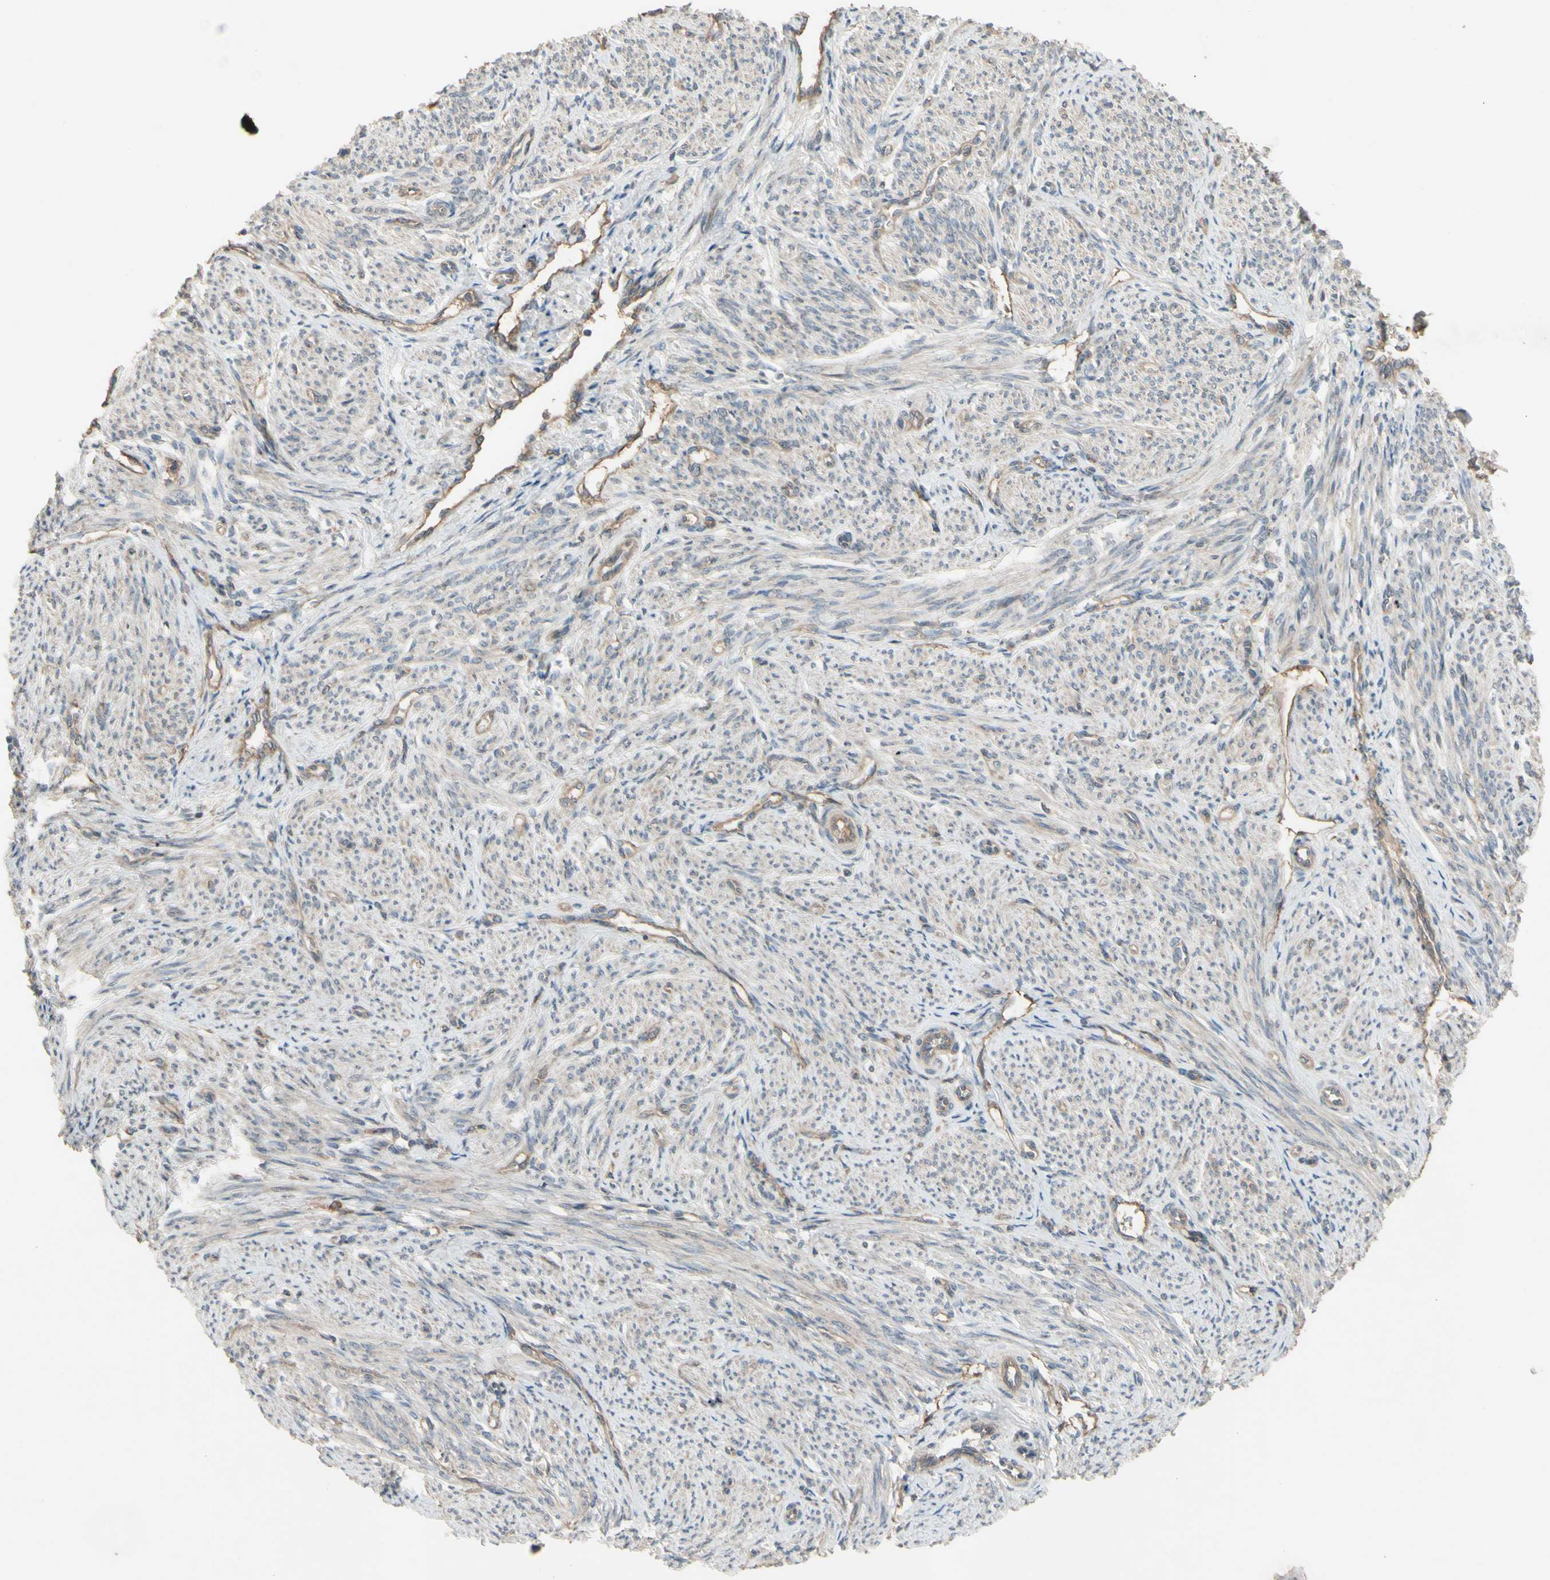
{"staining": {"intensity": "moderate", "quantity": "25%-75%", "location": "cytoplasmic/membranous"}, "tissue": "smooth muscle", "cell_type": "Smooth muscle cells", "image_type": "normal", "snomed": [{"axis": "morphology", "description": "Normal tissue, NOS"}, {"axis": "topography", "description": "Smooth muscle"}], "caption": "This is a histology image of immunohistochemistry (IHC) staining of unremarkable smooth muscle, which shows moderate expression in the cytoplasmic/membranous of smooth muscle cells.", "gene": "SHROOM4", "patient": {"sex": "female", "age": 65}}